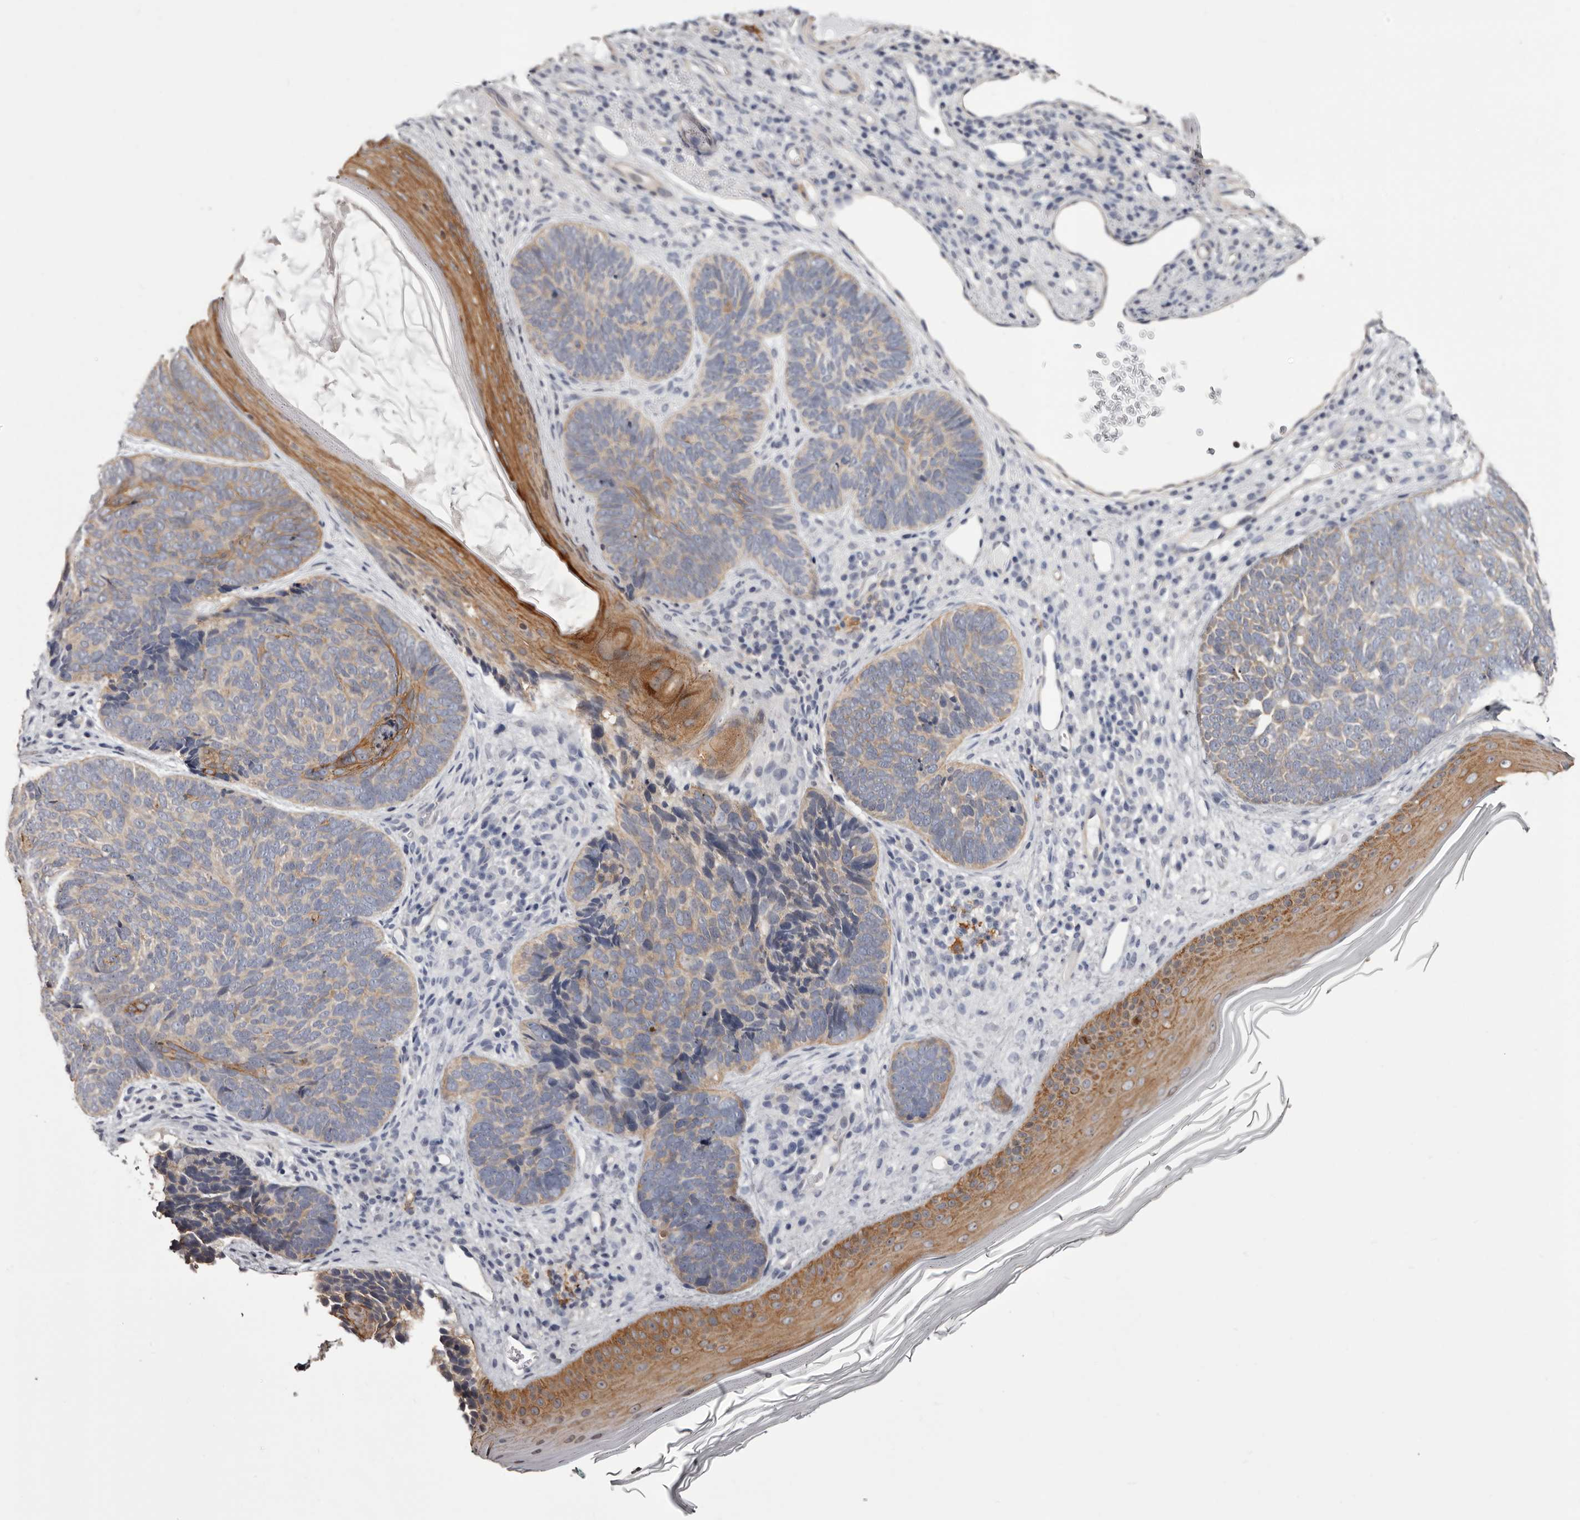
{"staining": {"intensity": "weak", "quantity": ">75%", "location": "cytoplasmic/membranous"}, "tissue": "skin cancer", "cell_type": "Tumor cells", "image_type": "cancer", "snomed": [{"axis": "morphology", "description": "Basal cell carcinoma"}, {"axis": "topography", "description": "Skin"}], "caption": "Basal cell carcinoma (skin) stained with DAB immunohistochemistry (IHC) demonstrates low levels of weak cytoplasmic/membranous positivity in approximately >75% of tumor cells.", "gene": "LAD1", "patient": {"sex": "female", "age": 85}}